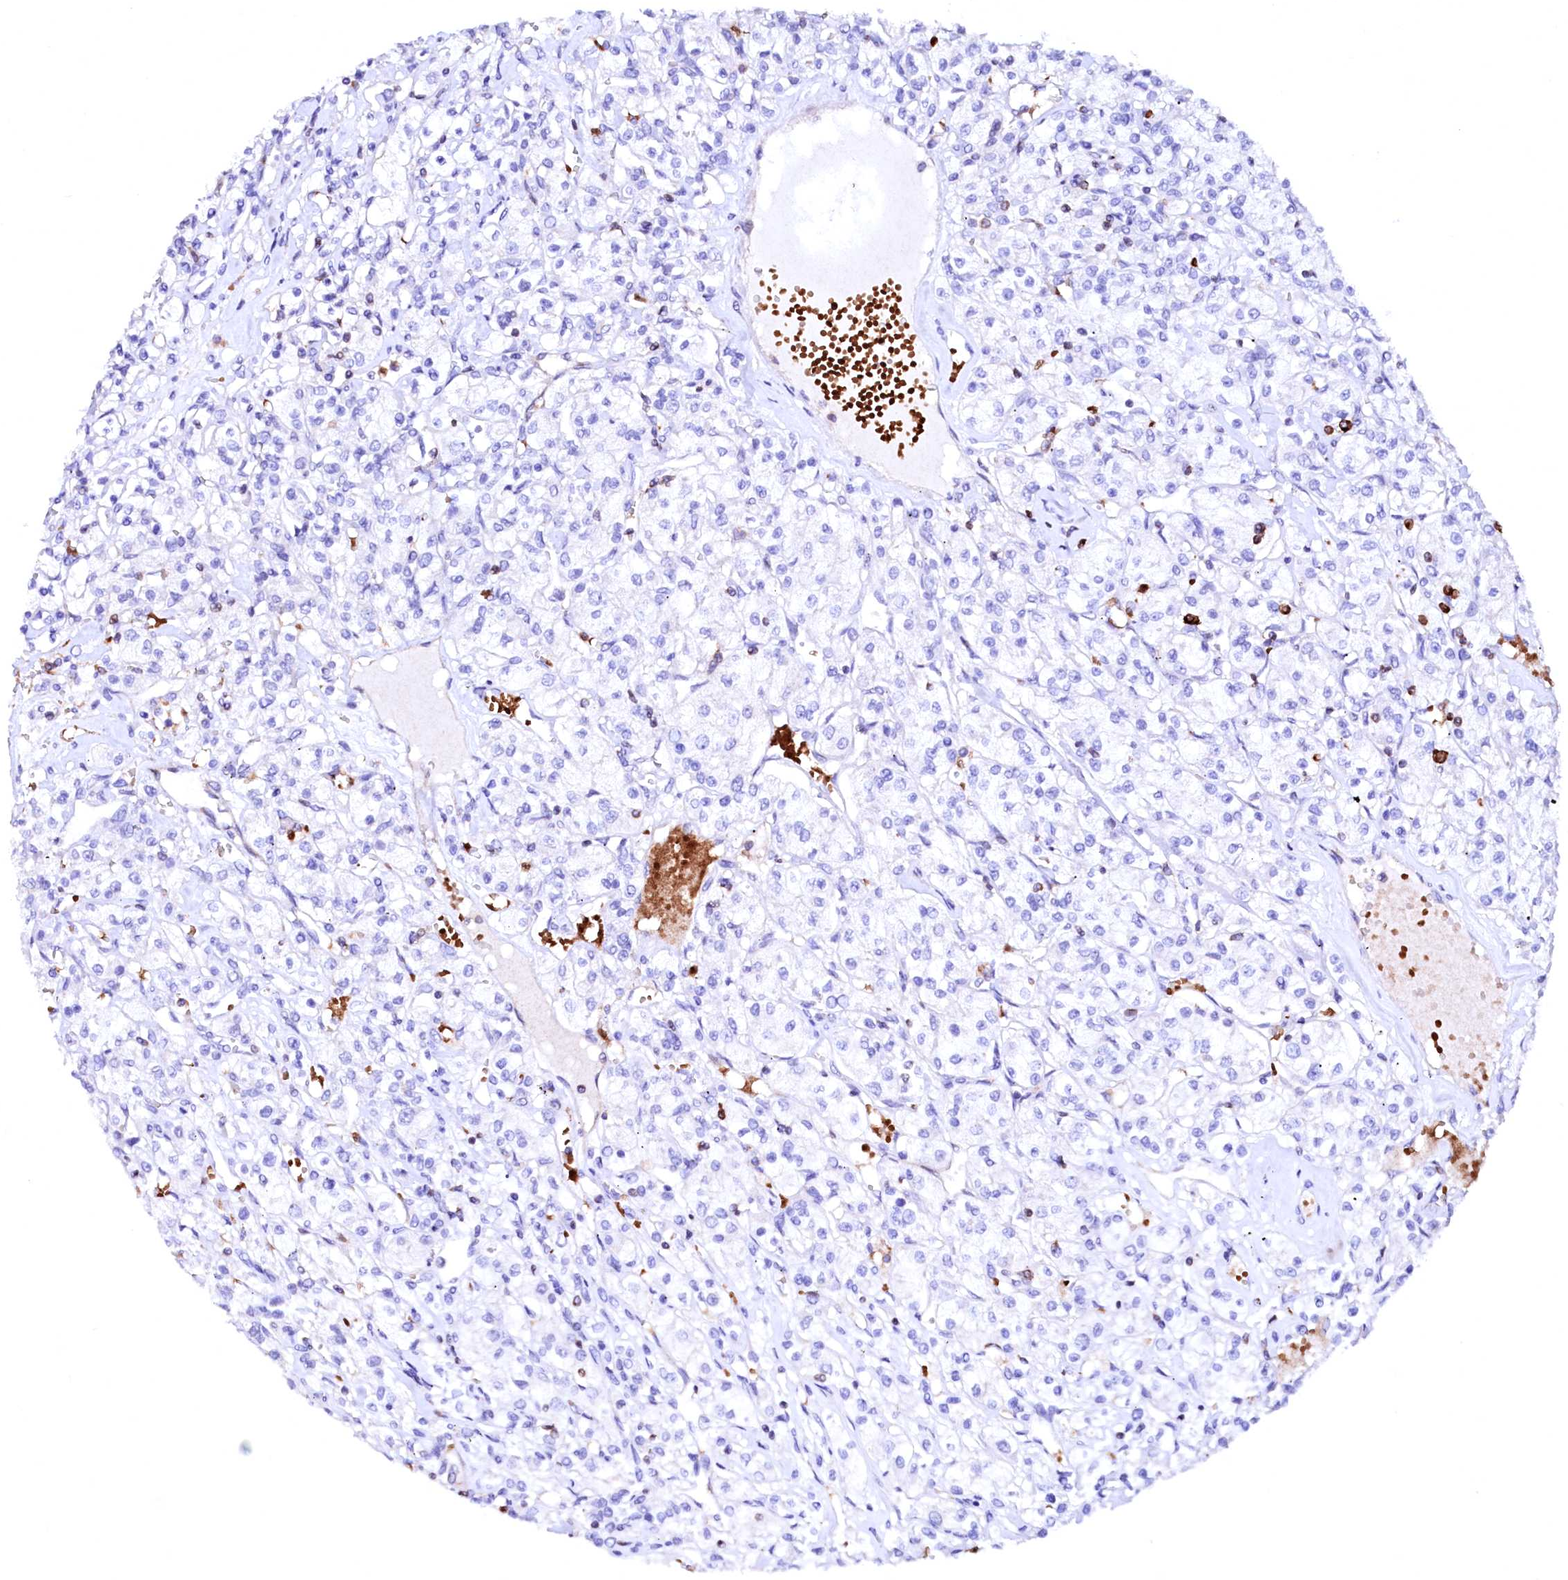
{"staining": {"intensity": "negative", "quantity": "none", "location": "none"}, "tissue": "renal cancer", "cell_type": "Tumor cells", "image_type": "cancer", "snomed": [{"axis": "morphology", "description": "Adenocarcinoma, NOS"}, {"axis": "topography", "description": "Kidney"}], "caption": "Renal cancer (adenocarcinoma) was stained to show a protein in brown. There is no significant staining in tumor cells.", "gene": "RAB27A", "patient": {"sex": "female", "age": 59}}